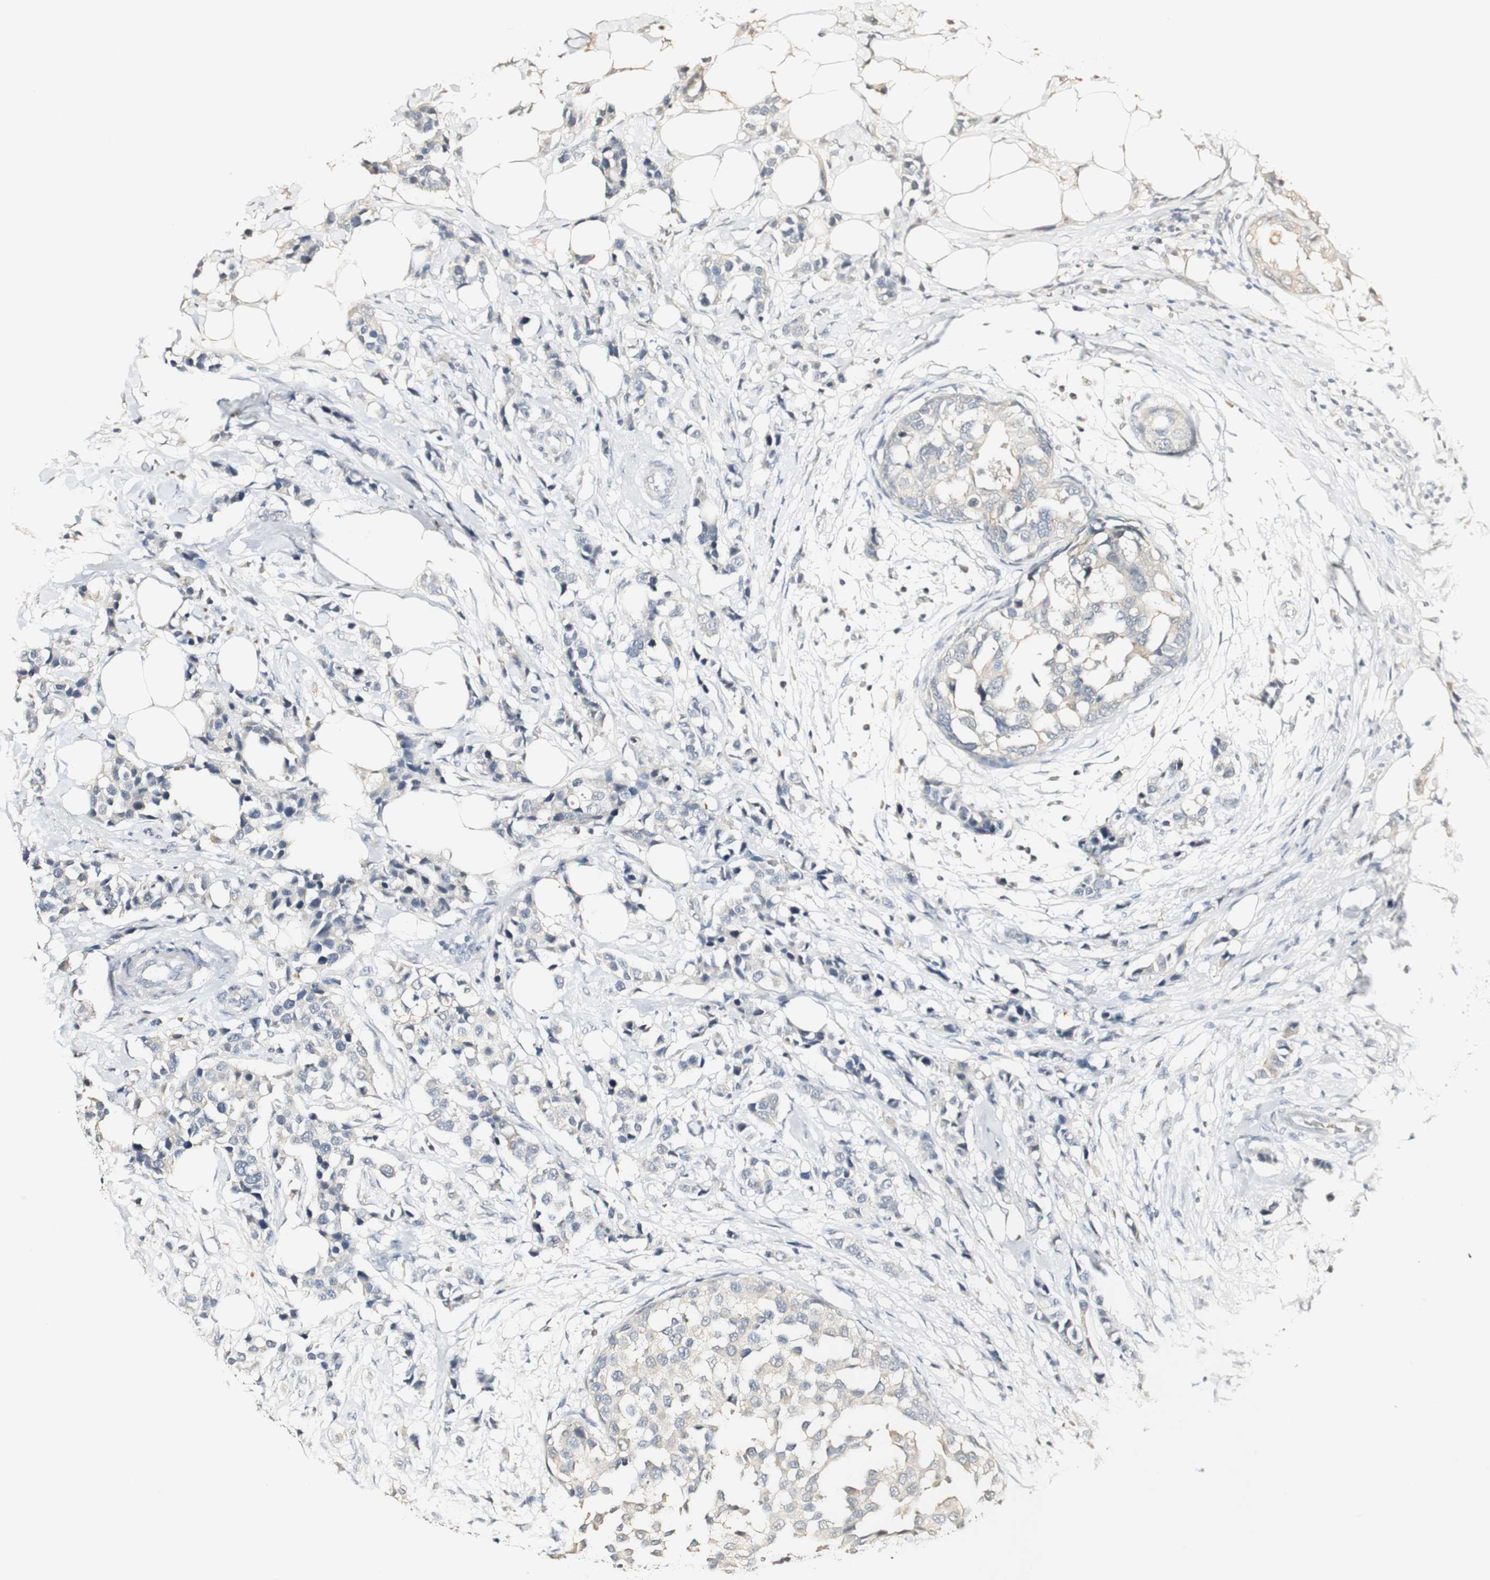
{"staining": {"intensity": "weak", "quantity": "<25%", "location": "cytoplasmic/membranous"}, "tissue": "breast cancer", "cell_type": "Tumor cells", "image_type": "cancer", "snomed": [{"axis": "morphology", "description": "Normal tissue, NOS"}, {"axis": "morphology", "description": "Duct carcinoma"}, {"axis": "topography", "description": "Breast"}], "caption": "Immunohistochemistry photomicrograph of neoplastic tissue: human breast cancer stained with DAB displays no significant protein staining in tumor cells.", "gene": "SYT7", "patient": {"sex": "female", "age": 50}}